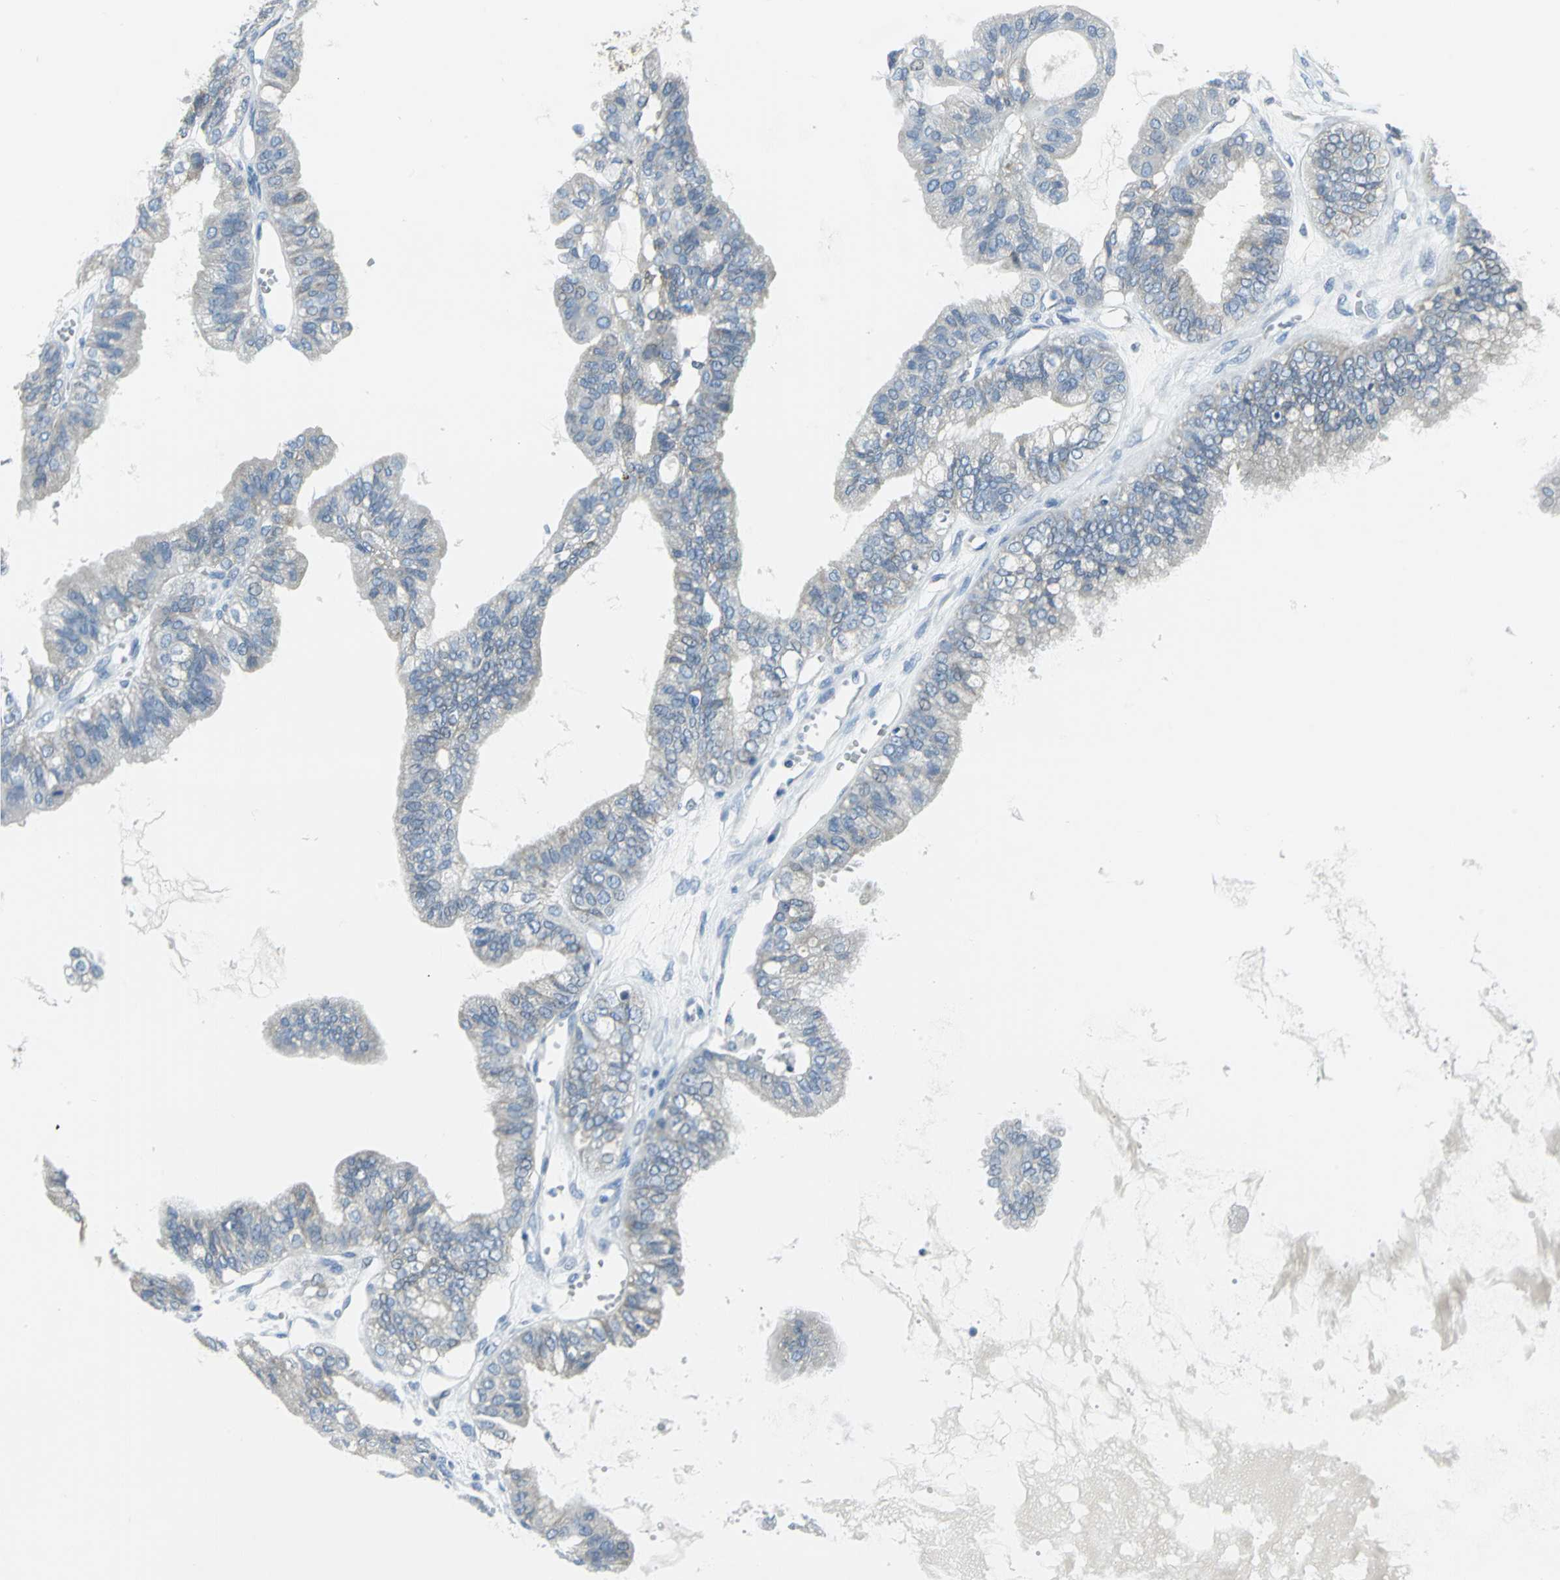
{"staining": {"intensity": "negative", "quantity": "none", "location": "none"}, "tissue": "ovarian cancer", "cell_type": "Tumor cells", "image_type": "cancer", "snomed": [{"axis": "morphology", "description": "Carcinoma, NOS"}, {"axis": "morphology", "description": "Carcinoma, endometroid"}, {"axis": "topography", "description": "Ovary"}], "caption": "Immunohistochemistry of human ovarian cancer (endometroid carcinoma) shows no staining in tumor cells. Nuclei are stained in blue.", "gene": "CYB5A", "patient": {"sex": "female", "age": 50}}